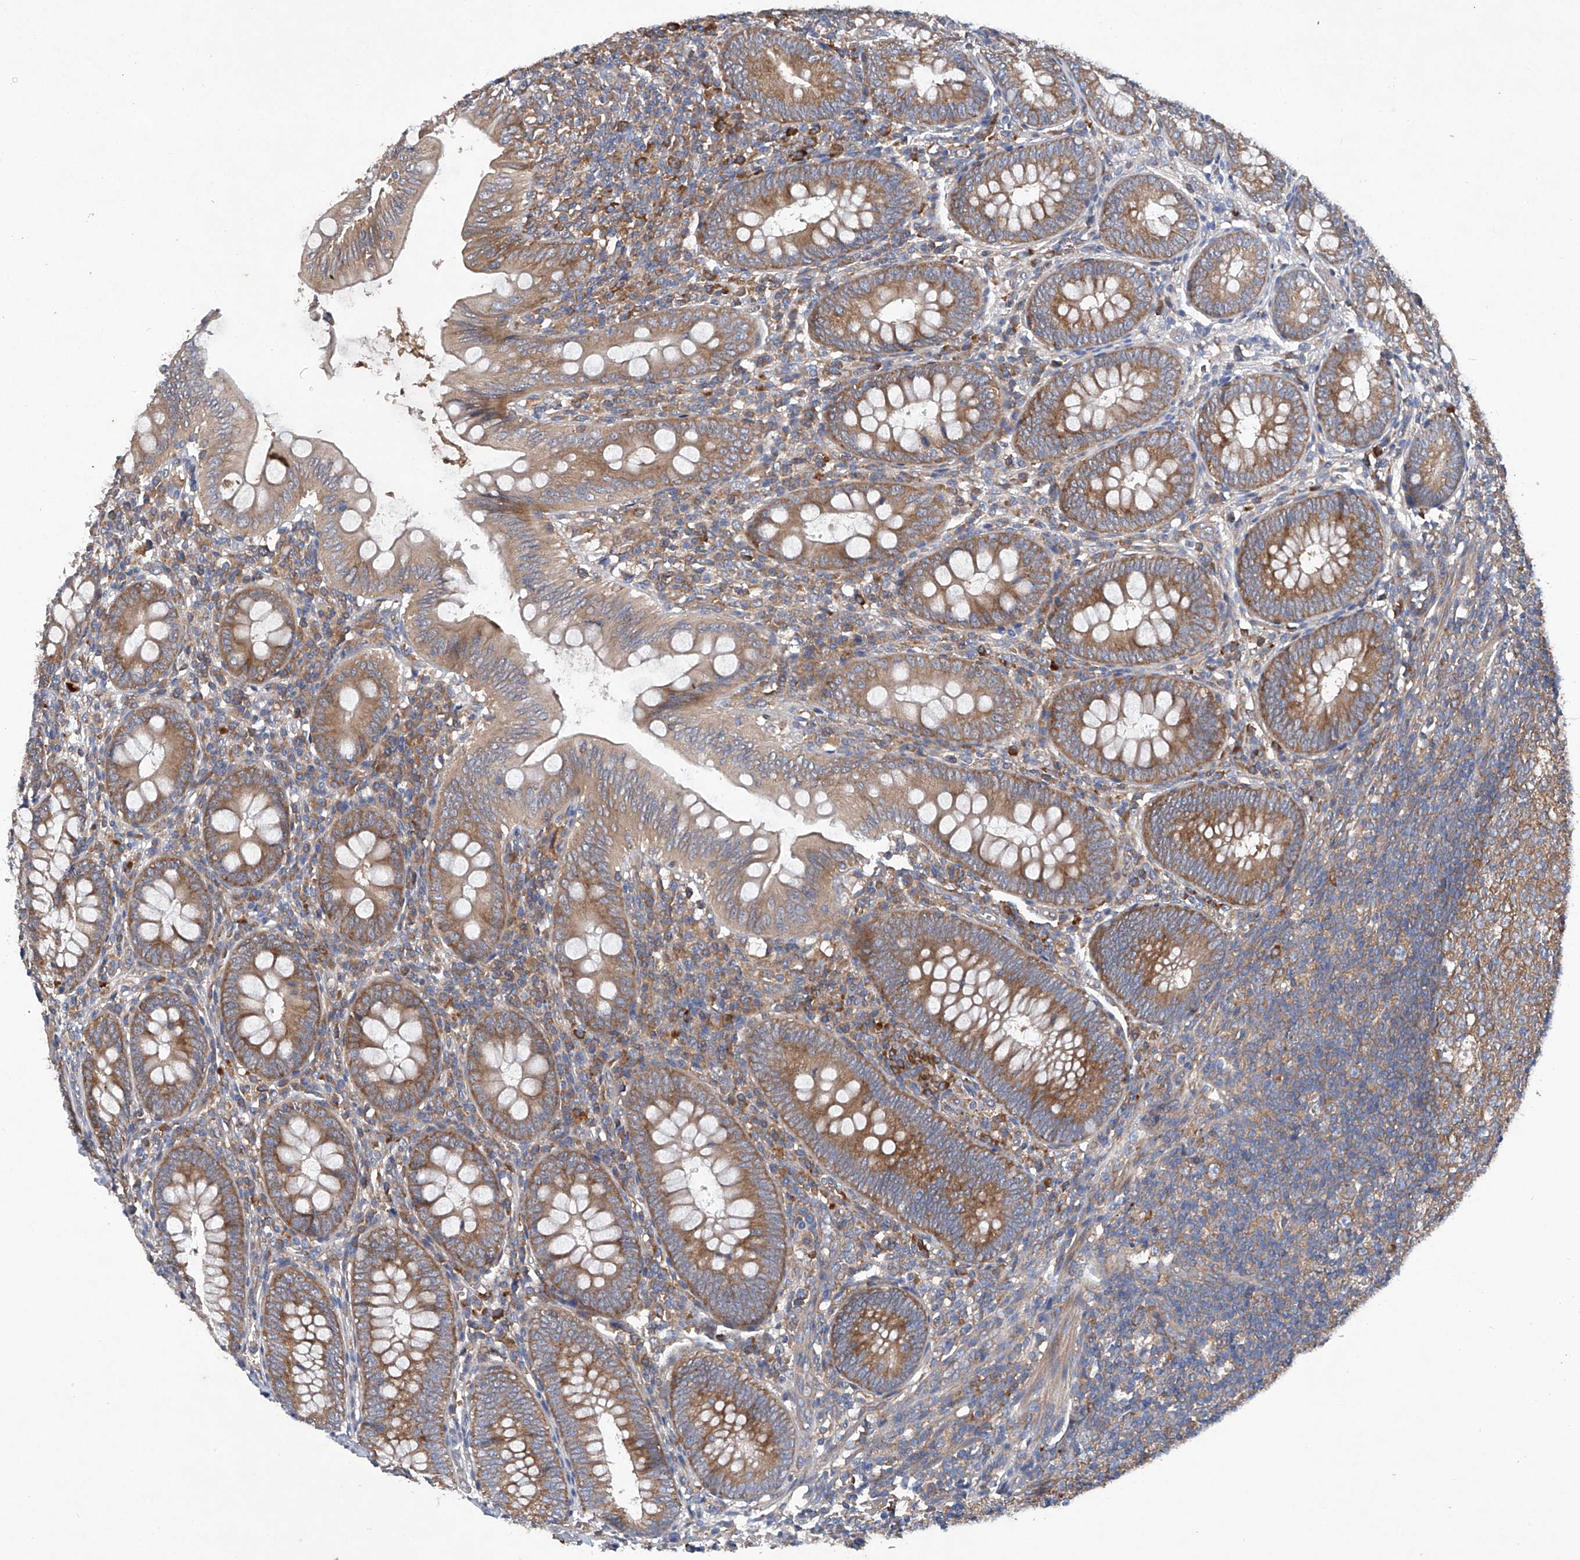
{"staining": {"intensity": "strong", "quantity": ">75%", "location": "cytoplasmic/membranous"}, "tissue": "appendix", "cell_type": "Glandular cells", "image_type": "normal", "snomed": [{"axis": "morphology", "description": "Normal tissue, NOS"}, {"axis": "topography", "description": "Appendix"}], "caption": "Human appendix stained for a protein (brown) exhibits strong cytoplasmic/membranous positive positivity in about >75% of glandular cells.", "gene": "ASCC3", "patient": {"sex": "male", "age": 14}}